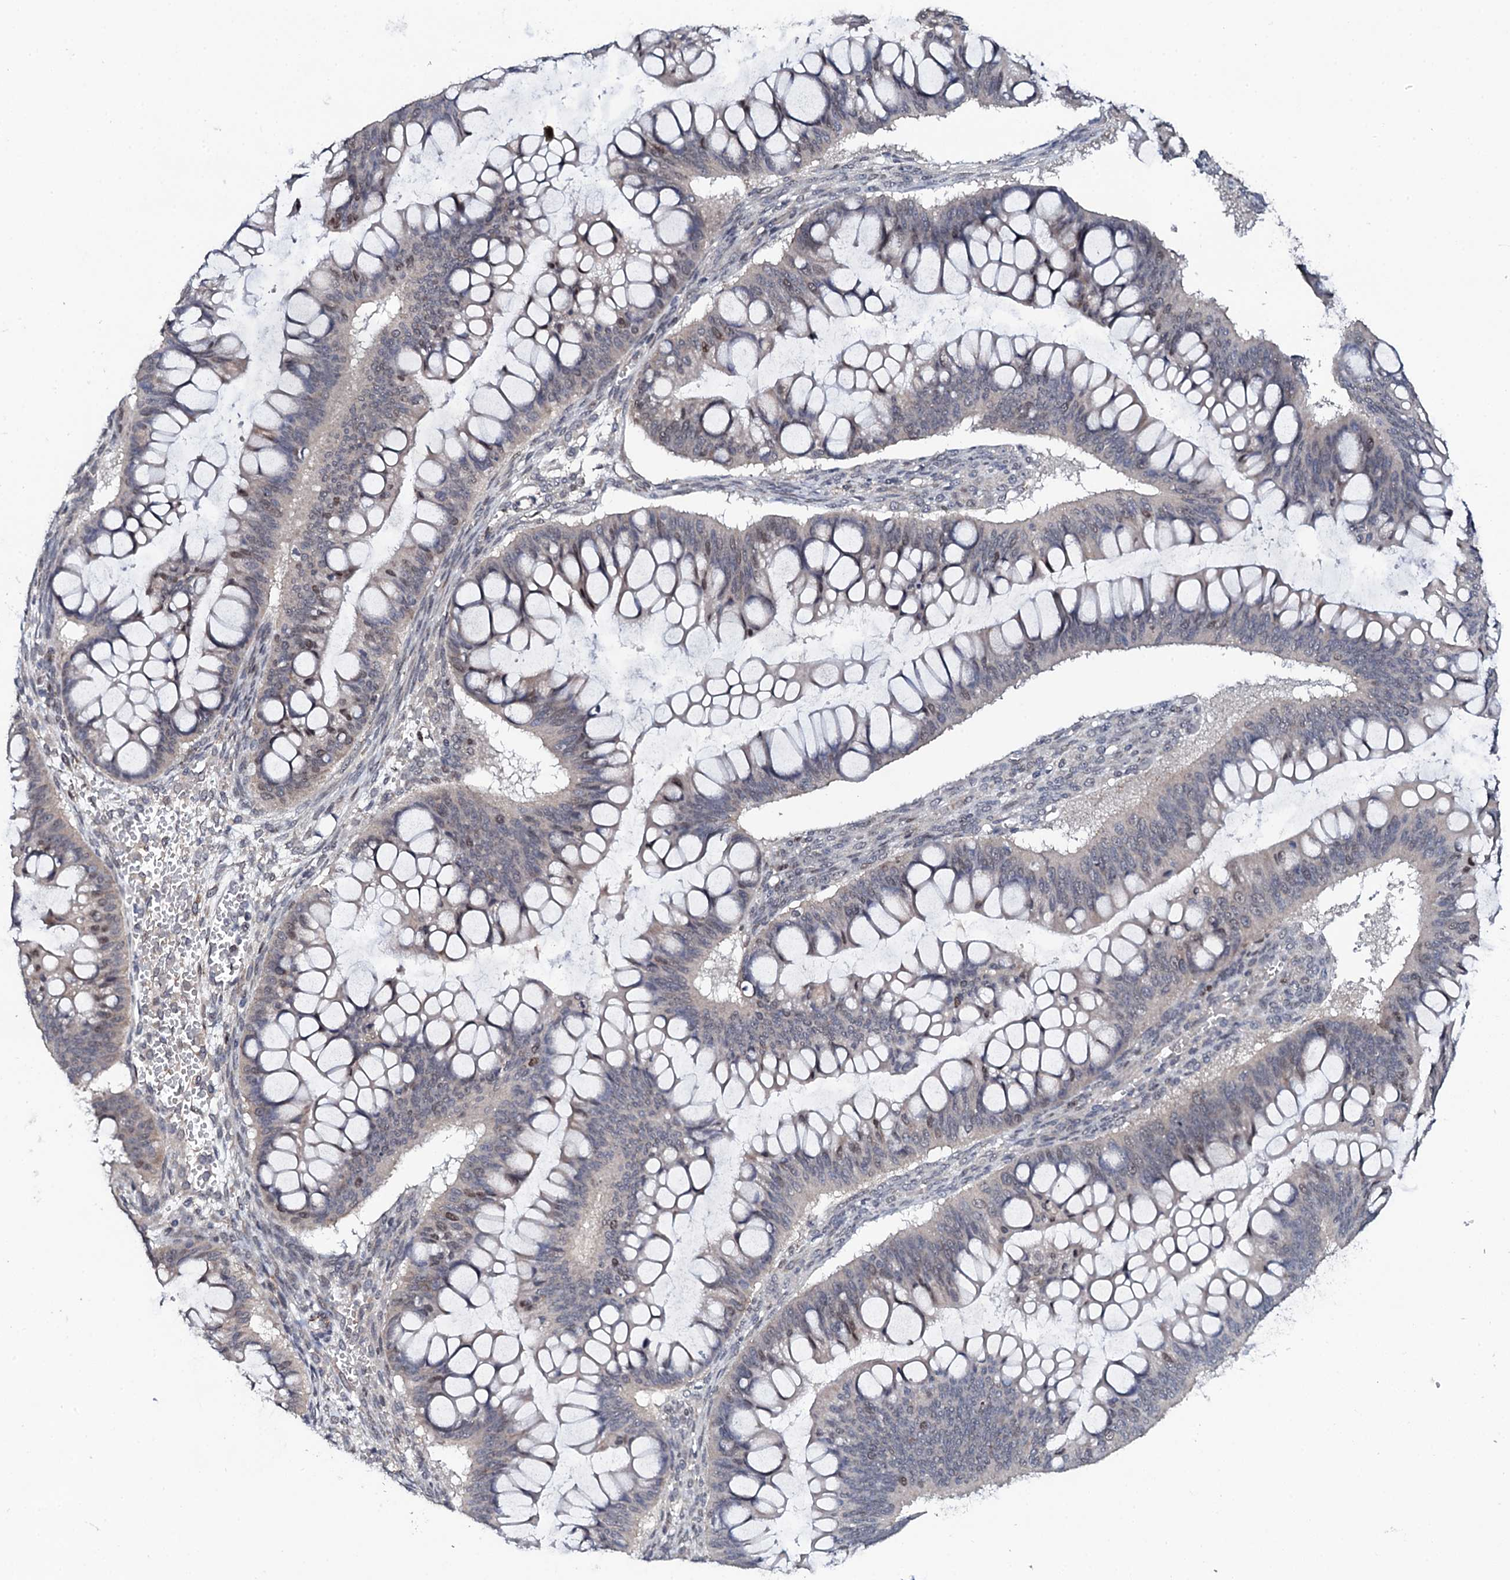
{"staining": {"intensity": "weak", "quantity": "<25%", "location": "cytoplasmic/membranous,nuclear"}, "tissue": "ovarian cancer", "cell_type": "Tumor cells", "image_type": "cancer", "snomed": [{"axis": "morphology", "description": "Cystadenocarcinoma, mucinous, NOS"}, {"axis": "topography", "description": "Ovary"}], "caption": "An image of human ovarian cancer (mucinous cystadenocarcinoma) is negative for staining in tumor cells.", "gene": "FAM111A", "patient": {"sex": "female", "age": 73}}